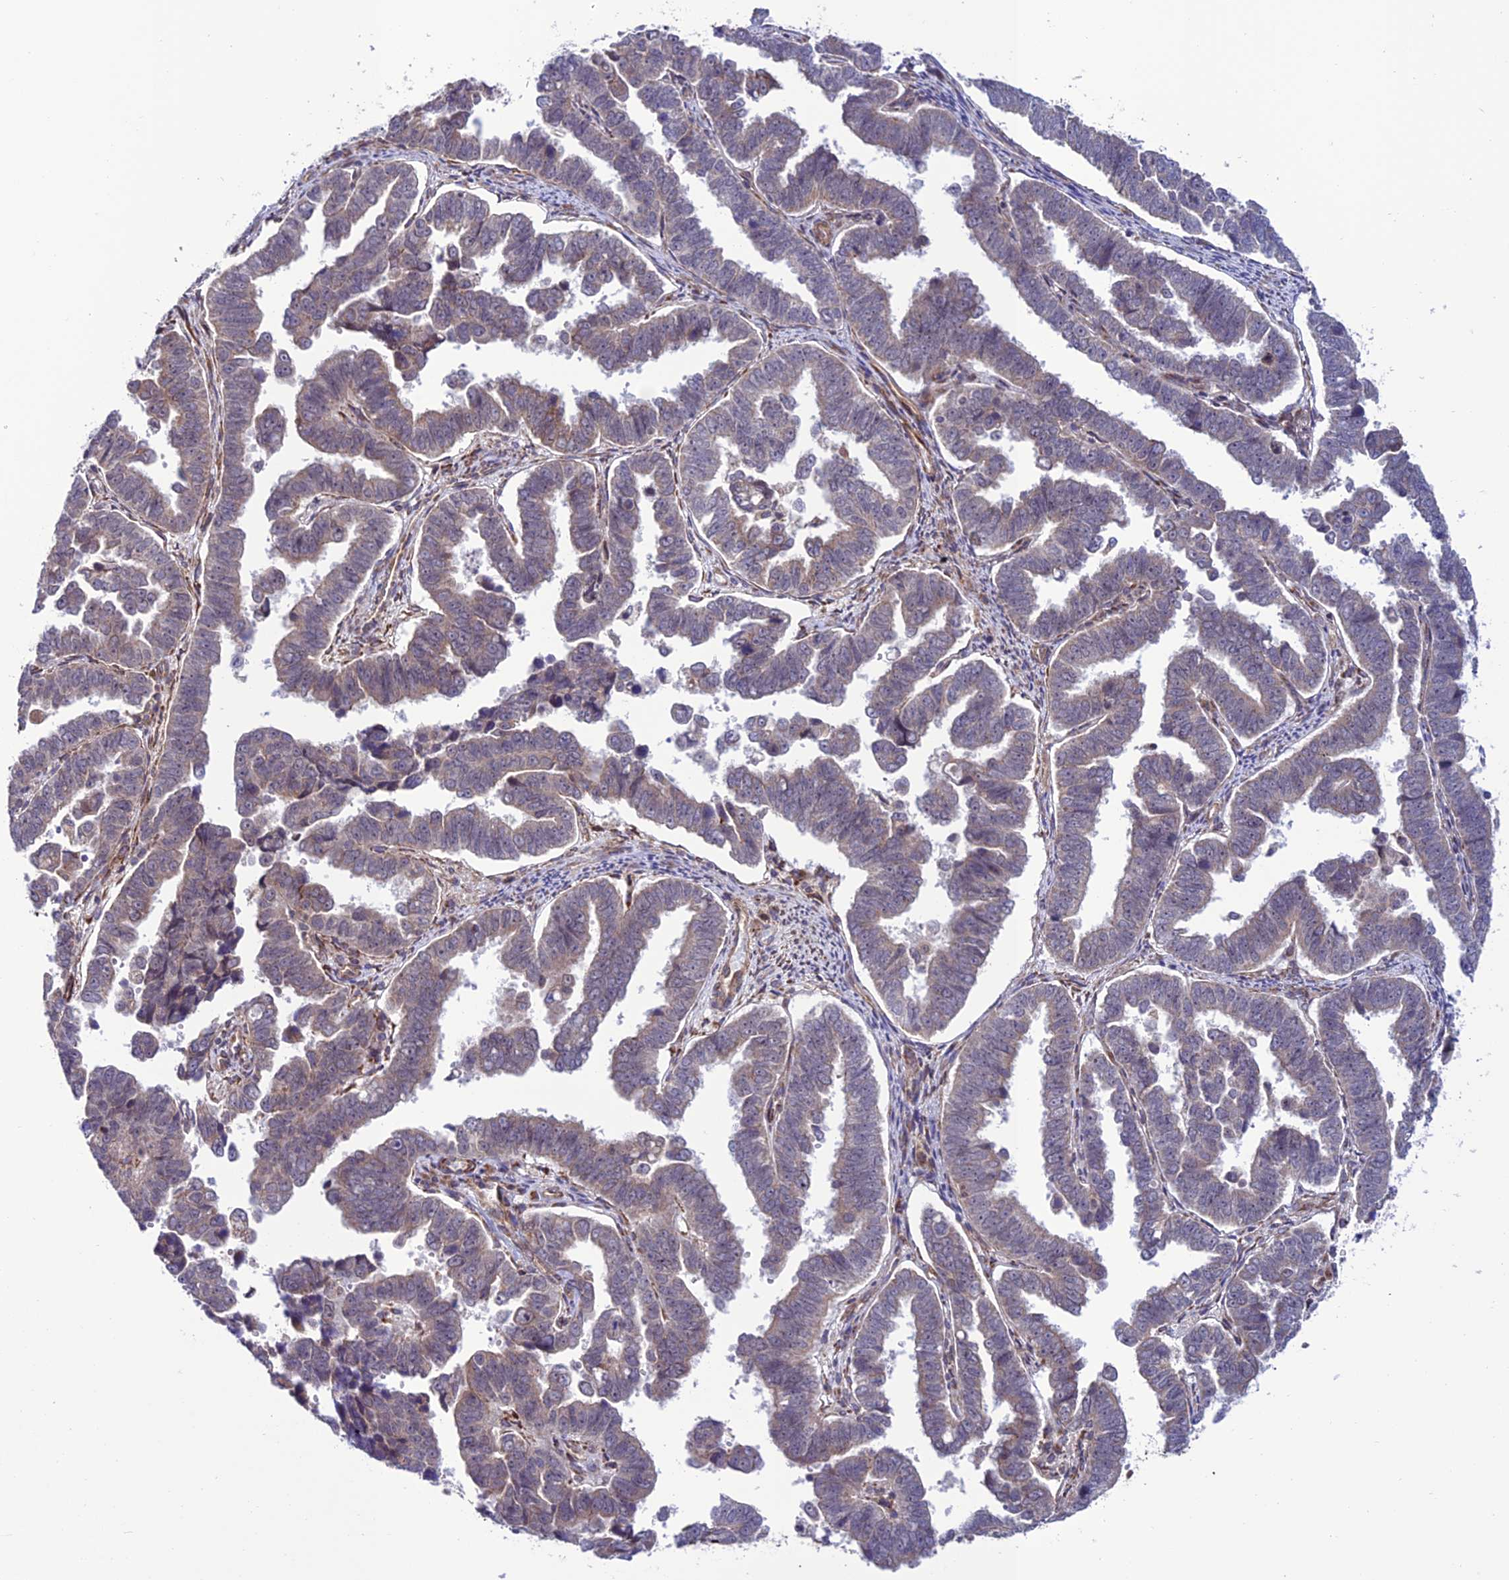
{"staining": {"intensity": "weak", "quantity": "<25%", "location": "cytoplasmic/membranous"}, "tissue": "endometrial cancer", "cell_type": "Tumor cells", "image_type": "cancer", "snomed": [{"axis": "morphology", "description": "Adenocarcinoma, NOS"}, {"axis": "topography", "description": "Endometrium"}], "caption": "Micrograph shows no significant protein positivity in tumor cells of endometrial cancer.", "gene": "TNIP3", "patient": {"sex": "female", "age": 75}}